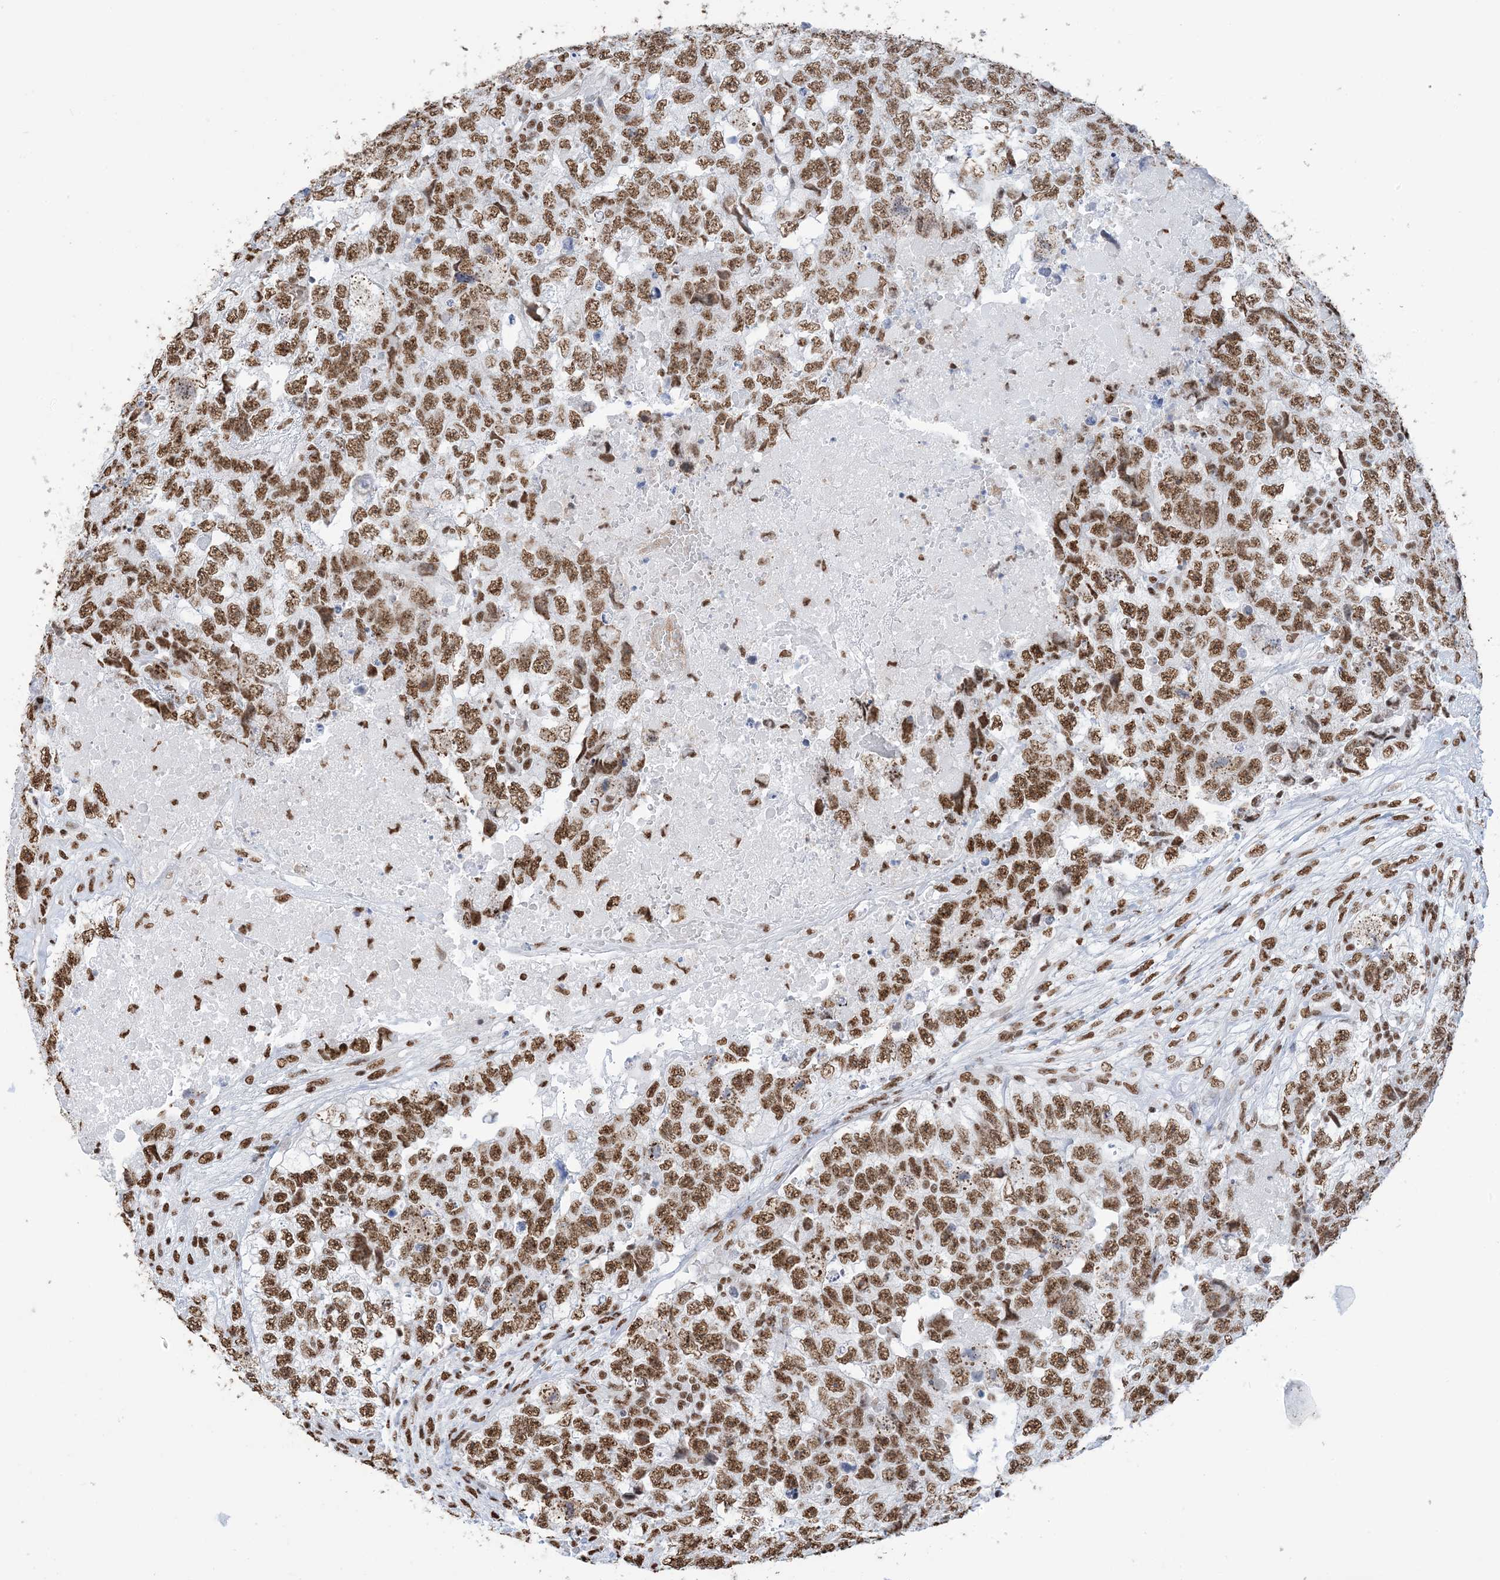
{"staining": {"intensity": "moderate", "quantity": ">75%", "location": "nuclear"}, "tissue": "testis cancer", "cell_type": "Tumor cells", "image_type": "cancer", "snomed": [{"axis": "morphology", "description": "Carcinoma, Embryonal, NOS"}, {"axis": "topography", "description": "Testis"}], "caption": "Testis cancer stained for a protein (brown) displays moderate nuclear positive expression in approximately >75% of tumor cells.", "gene": "ZNF792", "patient": {"sex": "male", "age": 37}}